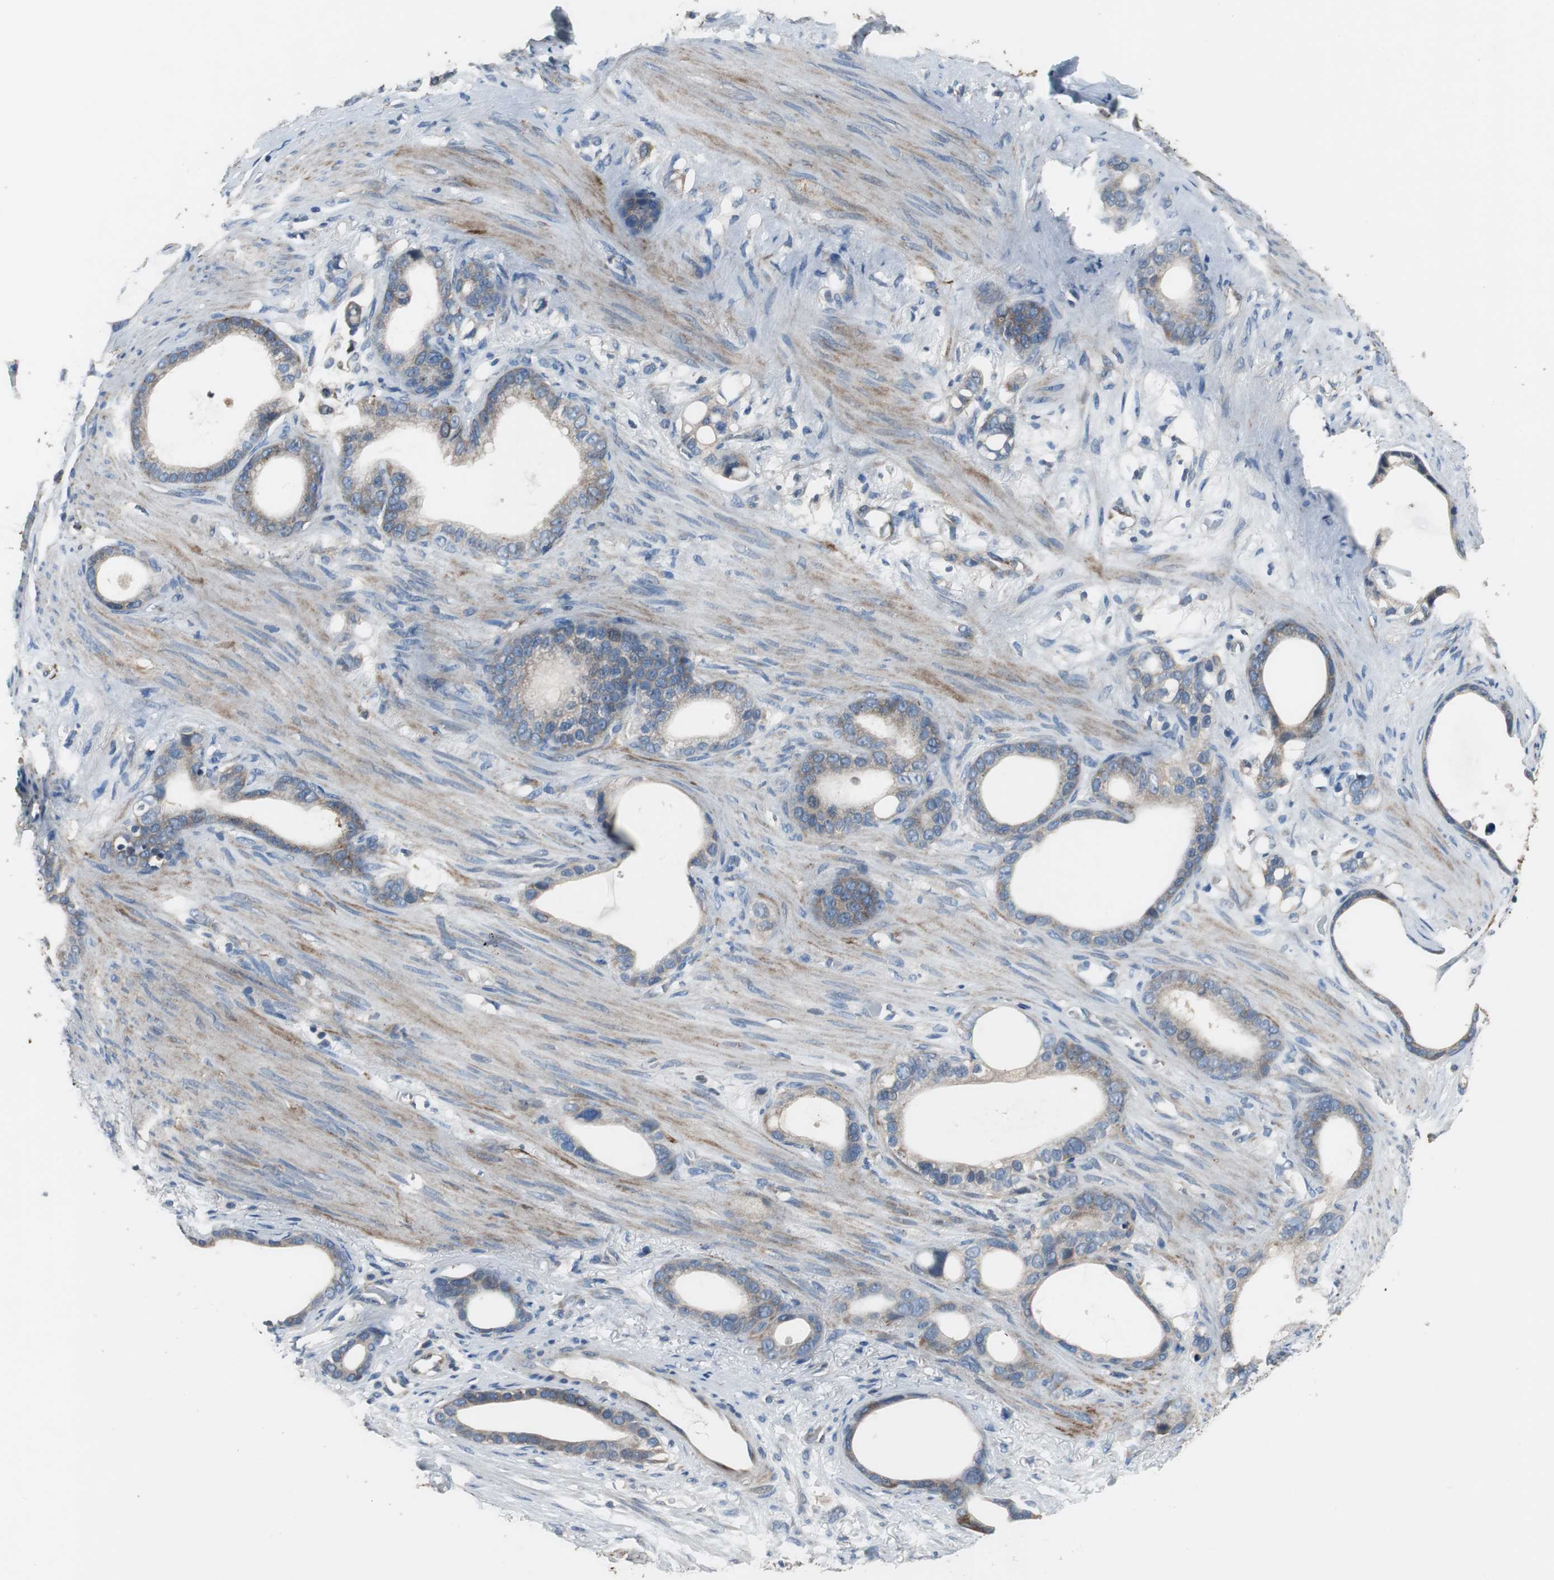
{"staining": {"intensity": "weak", "quantity": ">75%", "location": "cytoplasmic/membranous"}, "tissue": "stomach cancer", "cell_type": "Tumor cells", "image_type": "cancer", "snomed": [{"axis": "morphology", "description": "Adenocarcinoma, NOS"}, {"axis": "topography", "description": "Stomach"}], "caption": "A brown stain highlights weak cytoplasmic/membranous expression of a protein in human stomach adenocarcinoma tumor cells.", "gene": "PI4KB", "patient": {"sex": "female", "age": 75}}